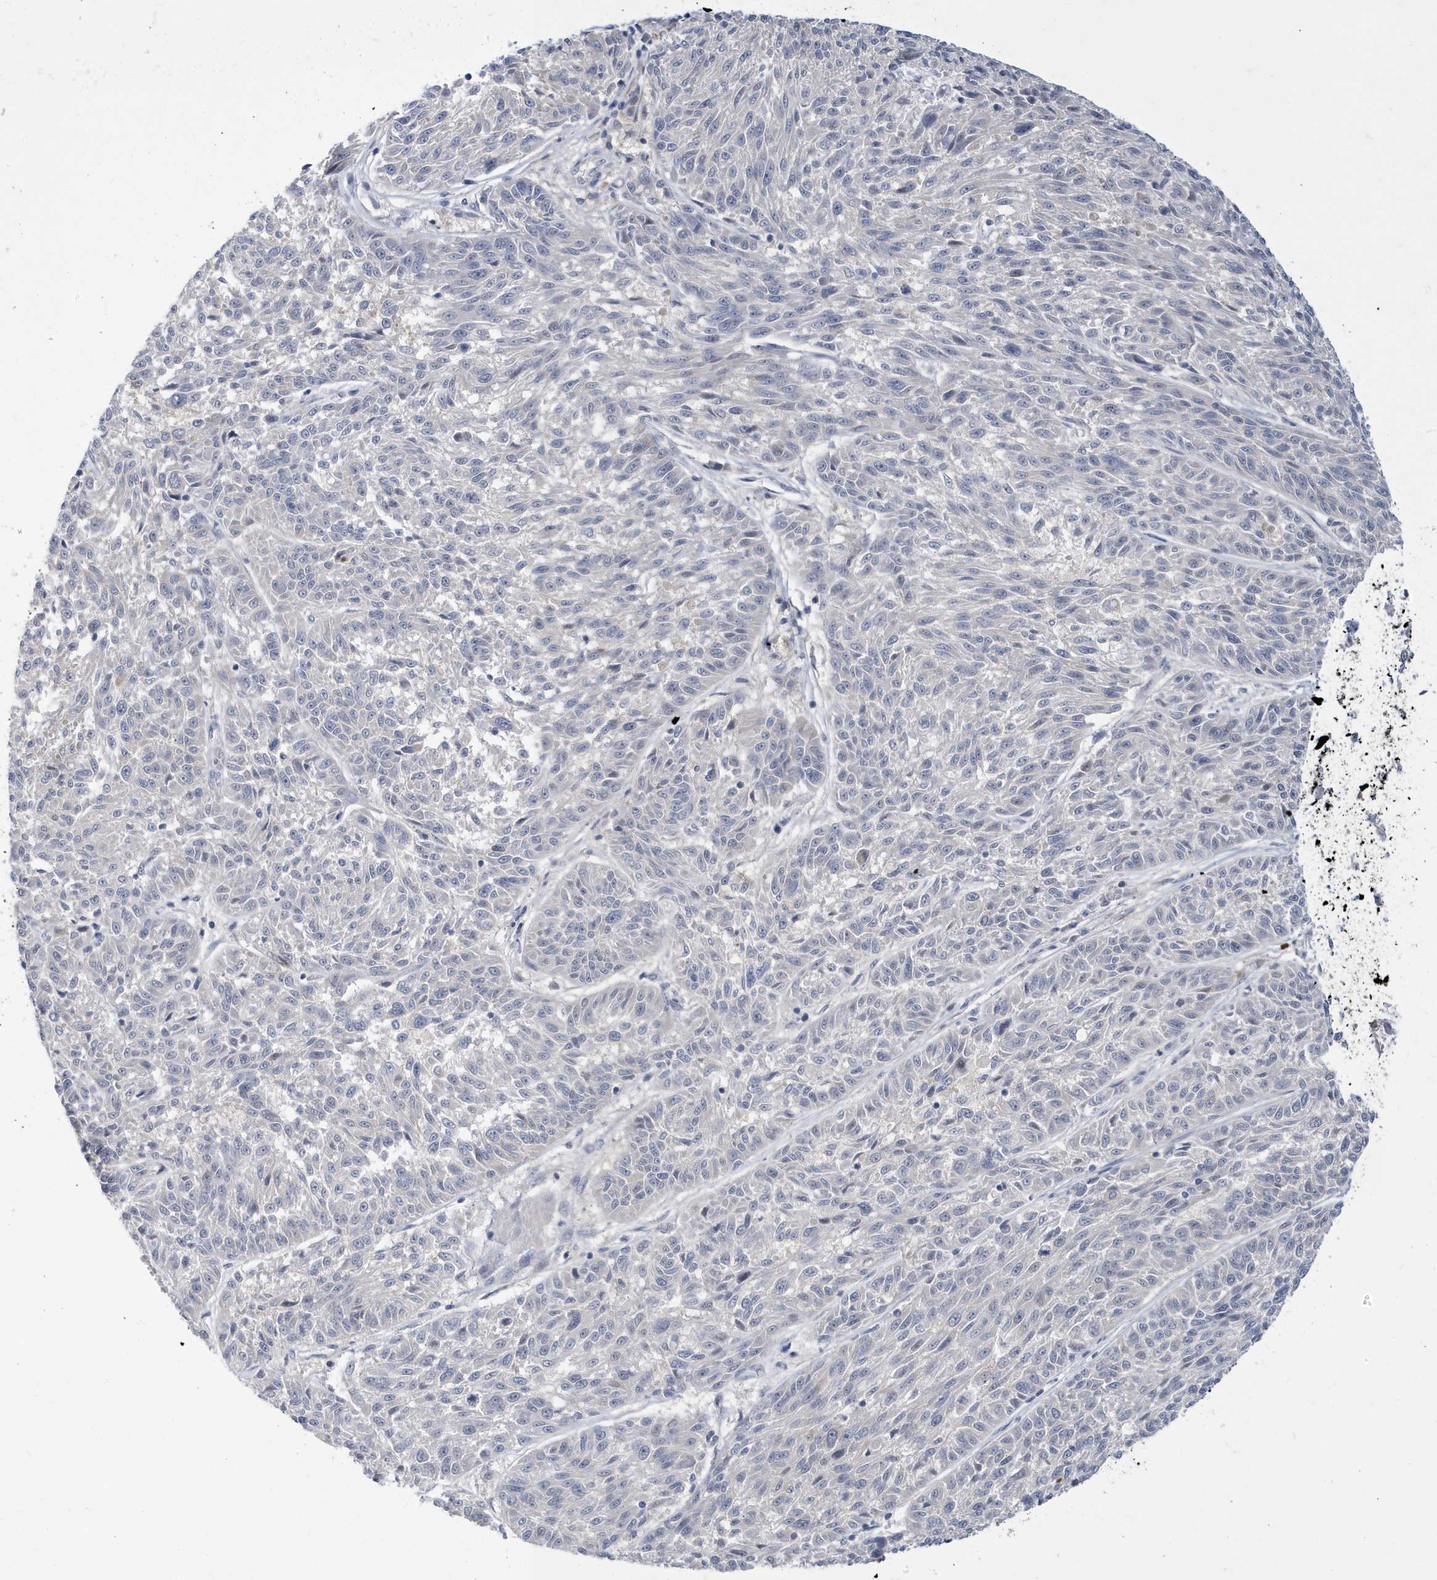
{"staining": {"intensity": "negative", "quantity": "none", "location": "none"}, "tissue": "melanoma", "cell_type": "Tumor cells", "image_type": "cancer", "snomed": [{"axis": "morphology", "description": "Malignant melanoma, NOS"}, {"axis": "topography", "description": "Skin"}], "caption": "Malignant melanoma stained for a protein using immunohistochemistry reveals no positivity tumor cells.", "gene": "ZNF654", "patient": {"sex": "male", "age": 53}}